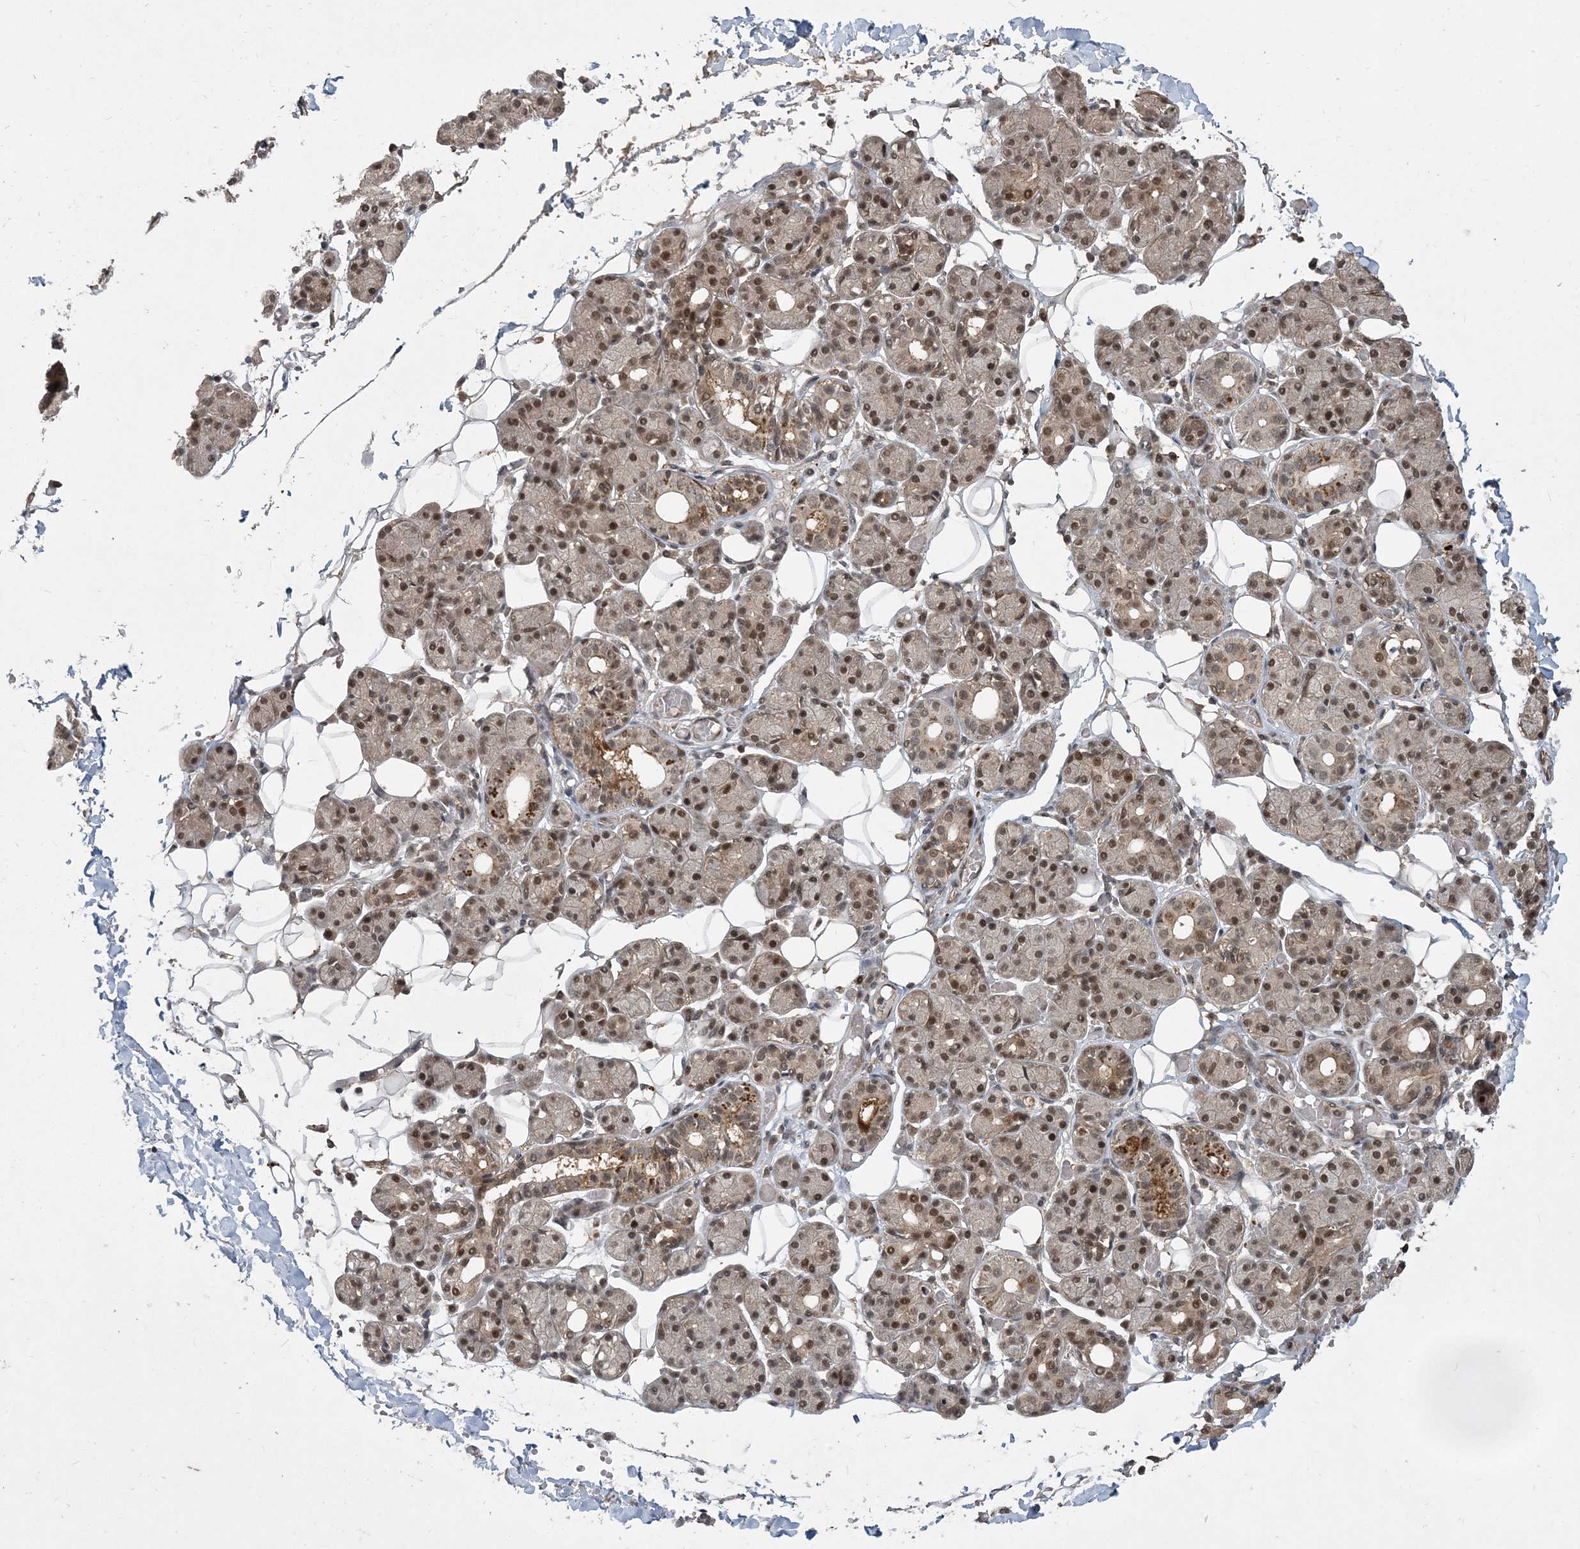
{"staining": {"intensity": "strong", "quantity": ">75%", "location": "nuclear"}, "tissue": "salivary gland", "cell_type": "Glandular cells", "image_type": "normal", "snomed": [{"axis": "morphology", "description": "Normal tissue, NOS"}, {"axis": "topography", "description": "Salivary gland"}], "caption": "The micrograph reveals staining of normal salivary gland, revealing strong nuclear protein staining (brown color) within glandular cells. Immunohistochemistry stains the protein of interest in brown and the nuclei are stained blue.", "gene": "COPS7B", "patient": {"sex": "male", "age": 63}}